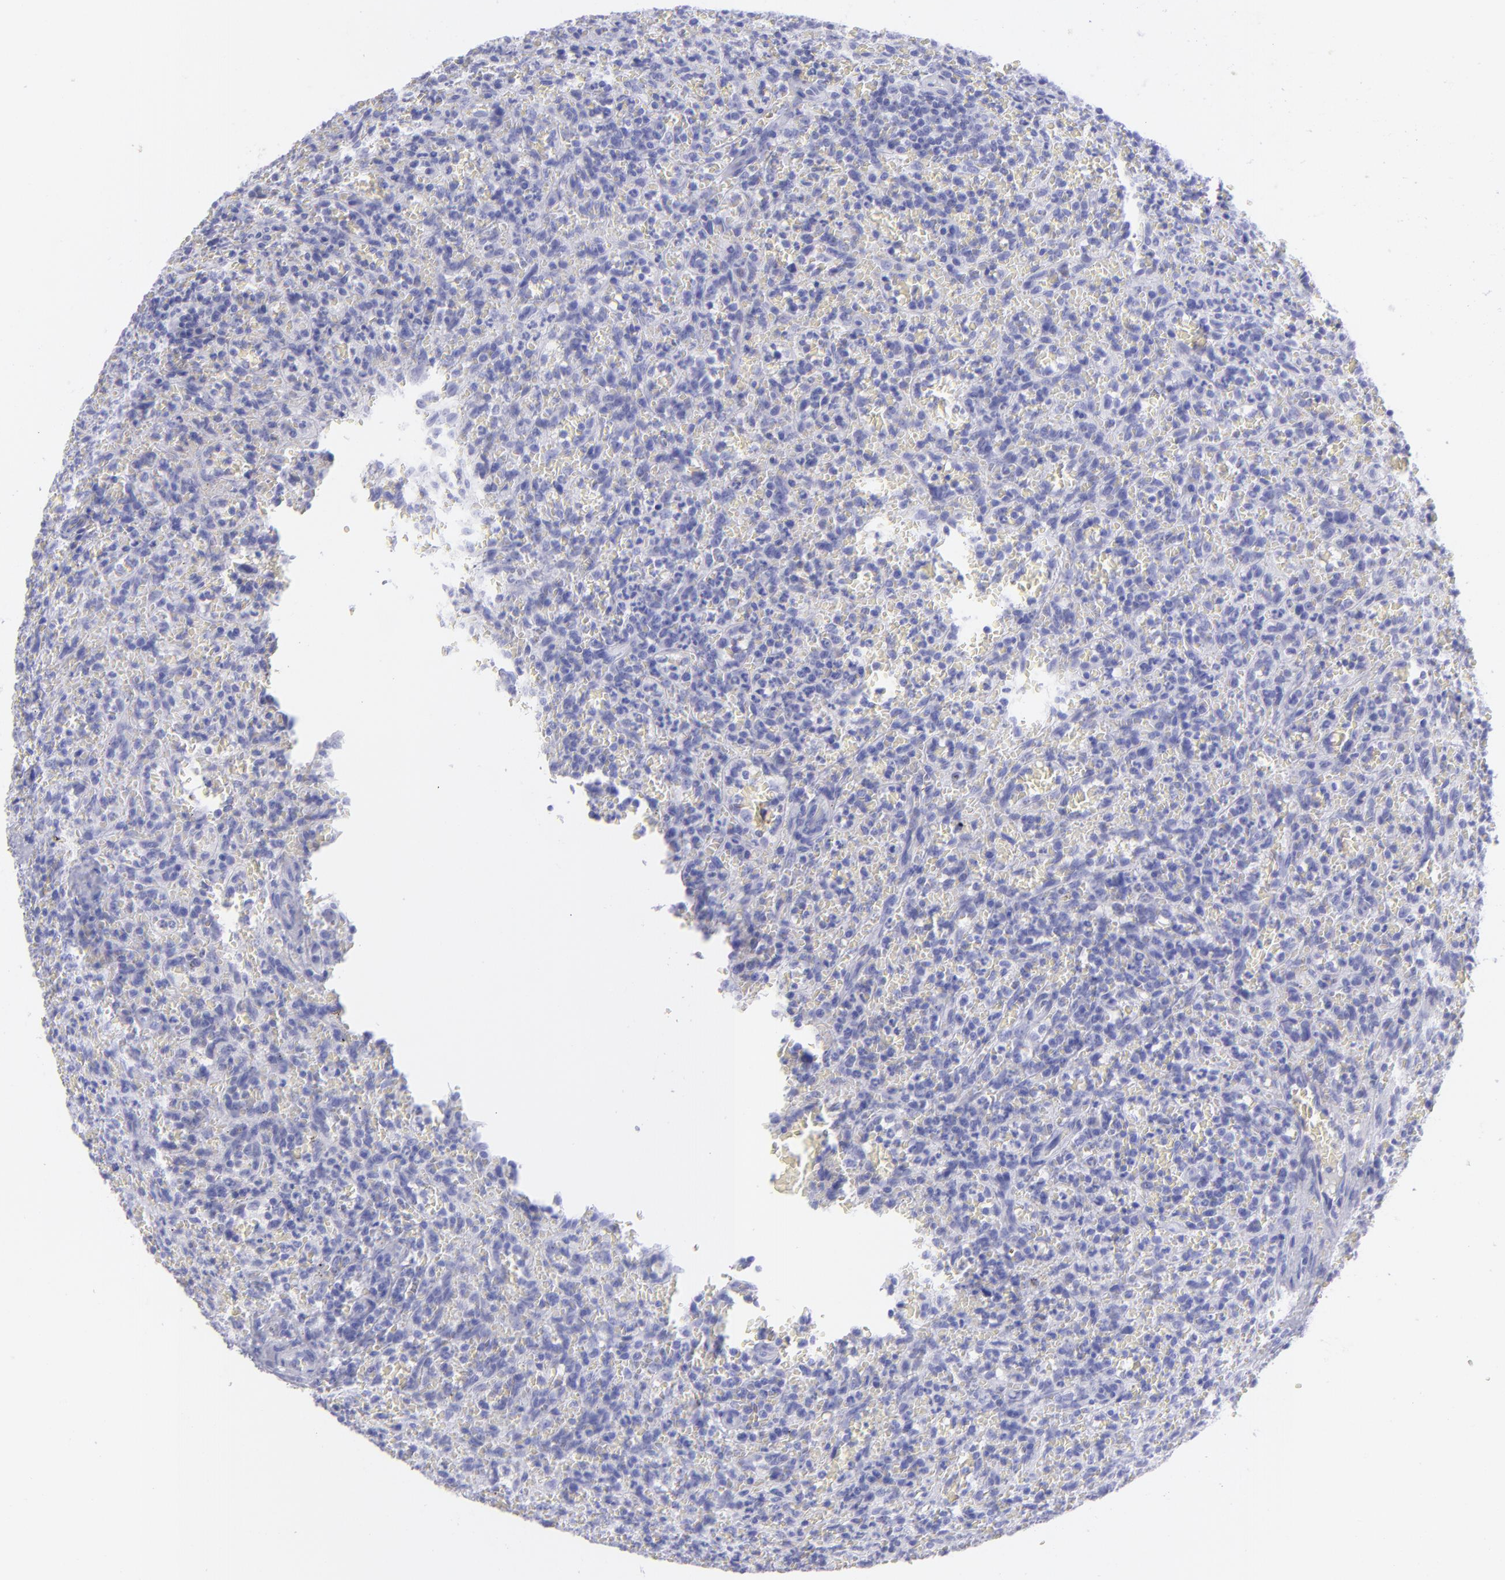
{"staining": {"intensity": "negative", "quantity": "none", "location": "none"}, "tissue": "lymphoma", "cell_type": "Tumor cells", "image_type": "cancer", "snomed": [{"axis": "morphology", "description": "Malignant lymphoma, non-Hodgkin's type, Low grade"}, {"axis": "topography", "description": "Spleen"}], "caption": "Tumor cells are negative for protein expression in human malignant lymphoma, non-Hodgkin's type (low-grade). The staining is performed using DAB brown chromogen with nuclei counter-stained in using hematoxylin.", "gene": "SLC1A2", "patient": {"sex": "female", "age": 64}}